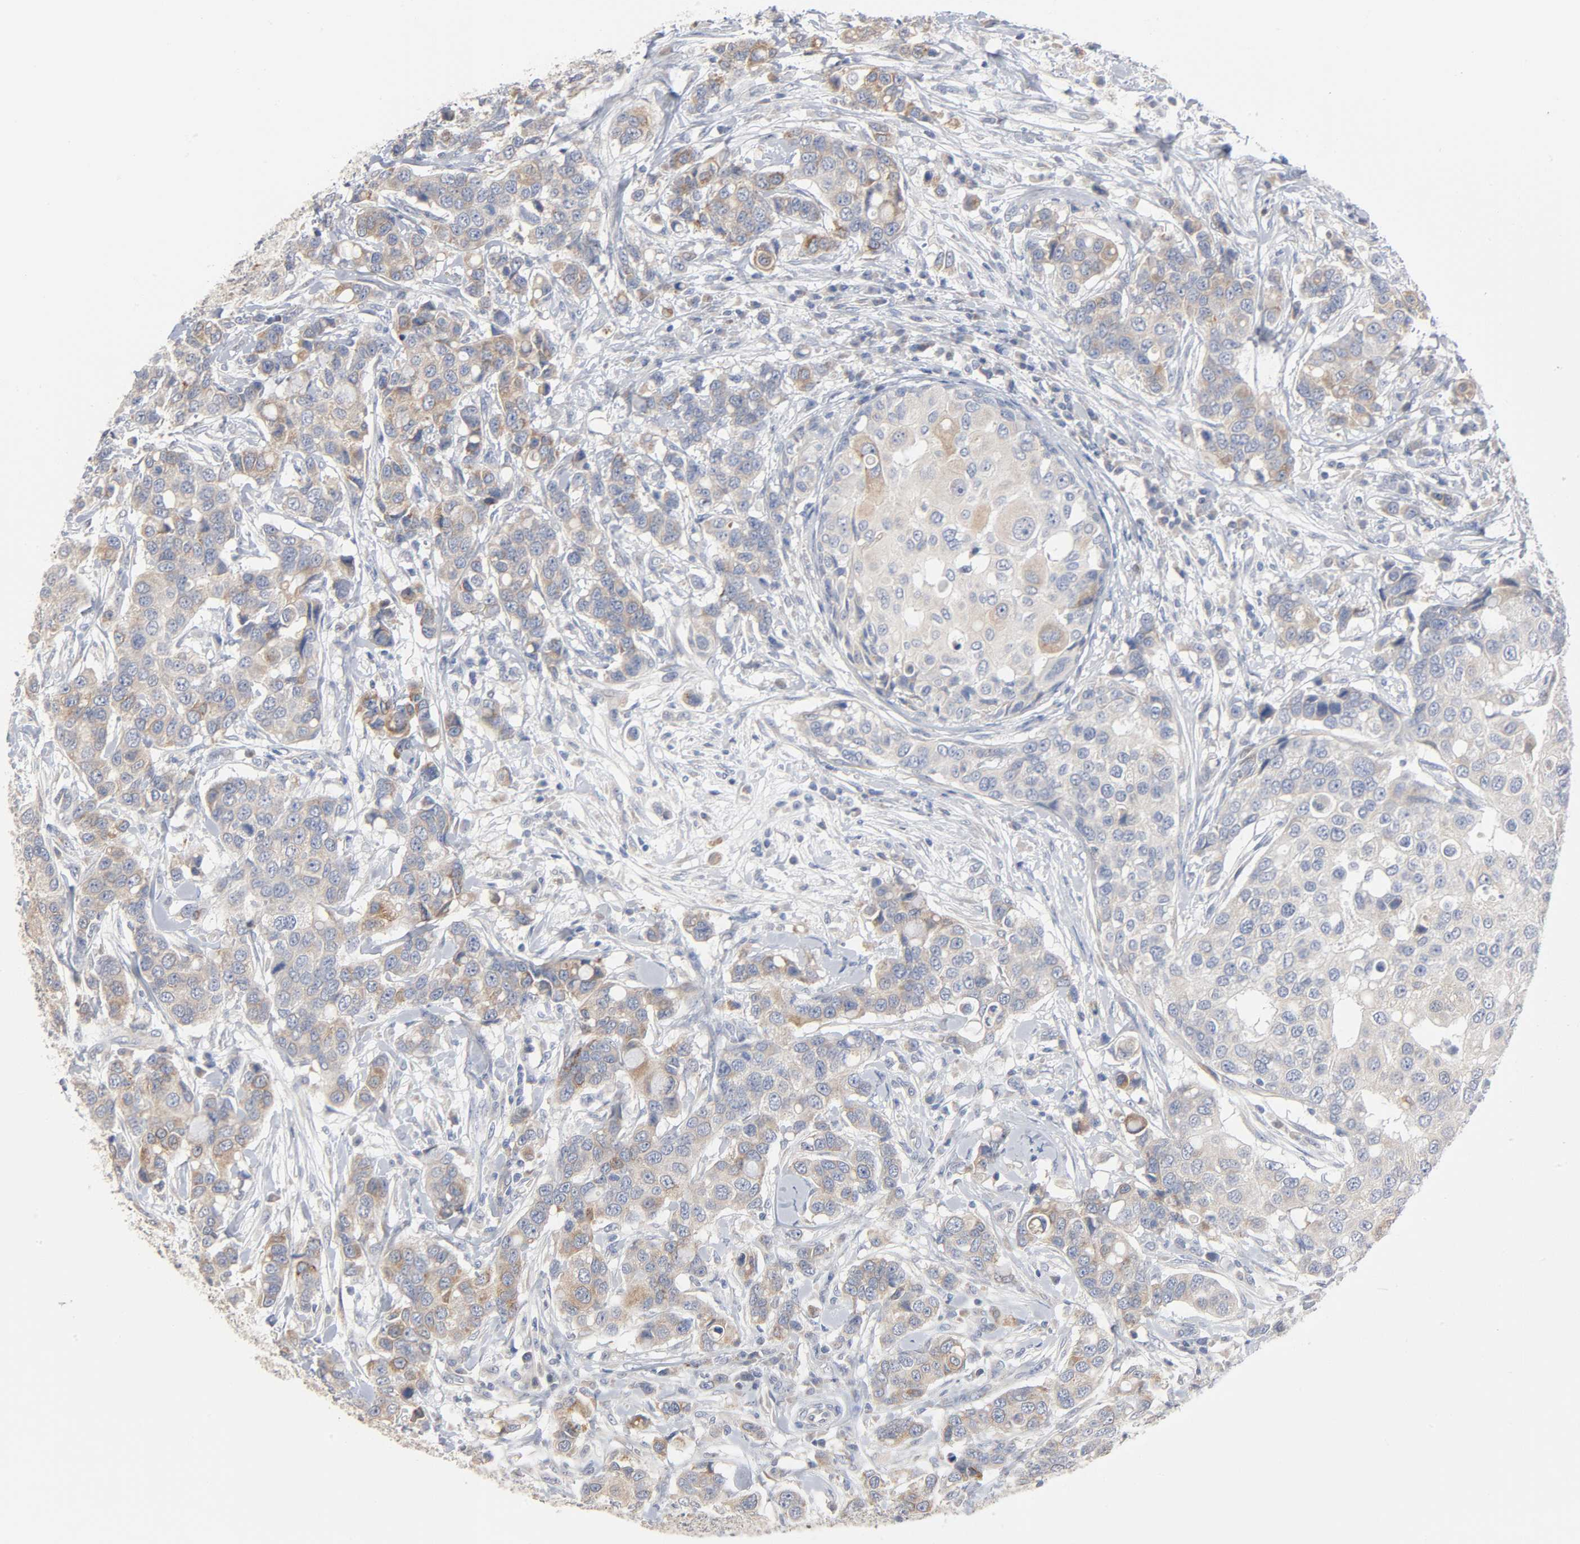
{"staining": {"intensity": "moderate", "quantity": ">75%", "location": "cytoplasmic/membranous"}, "tissue": "breast cancer", "cell_type": "Tumor cells", "image_type": "cancer", "snomed": [{"axis": "morphology", "description": "Duct carcinoma"}, {"axis": "topography", "description": "Breast"}], "caption": "Moderate cytoplasmic/membranous expression for a protein is seen in approximately >75% of tumor cells of breast cancer using immunohistochemistry.", "gene": "AK7", "patient": {"sex": "female", "age": 27}}